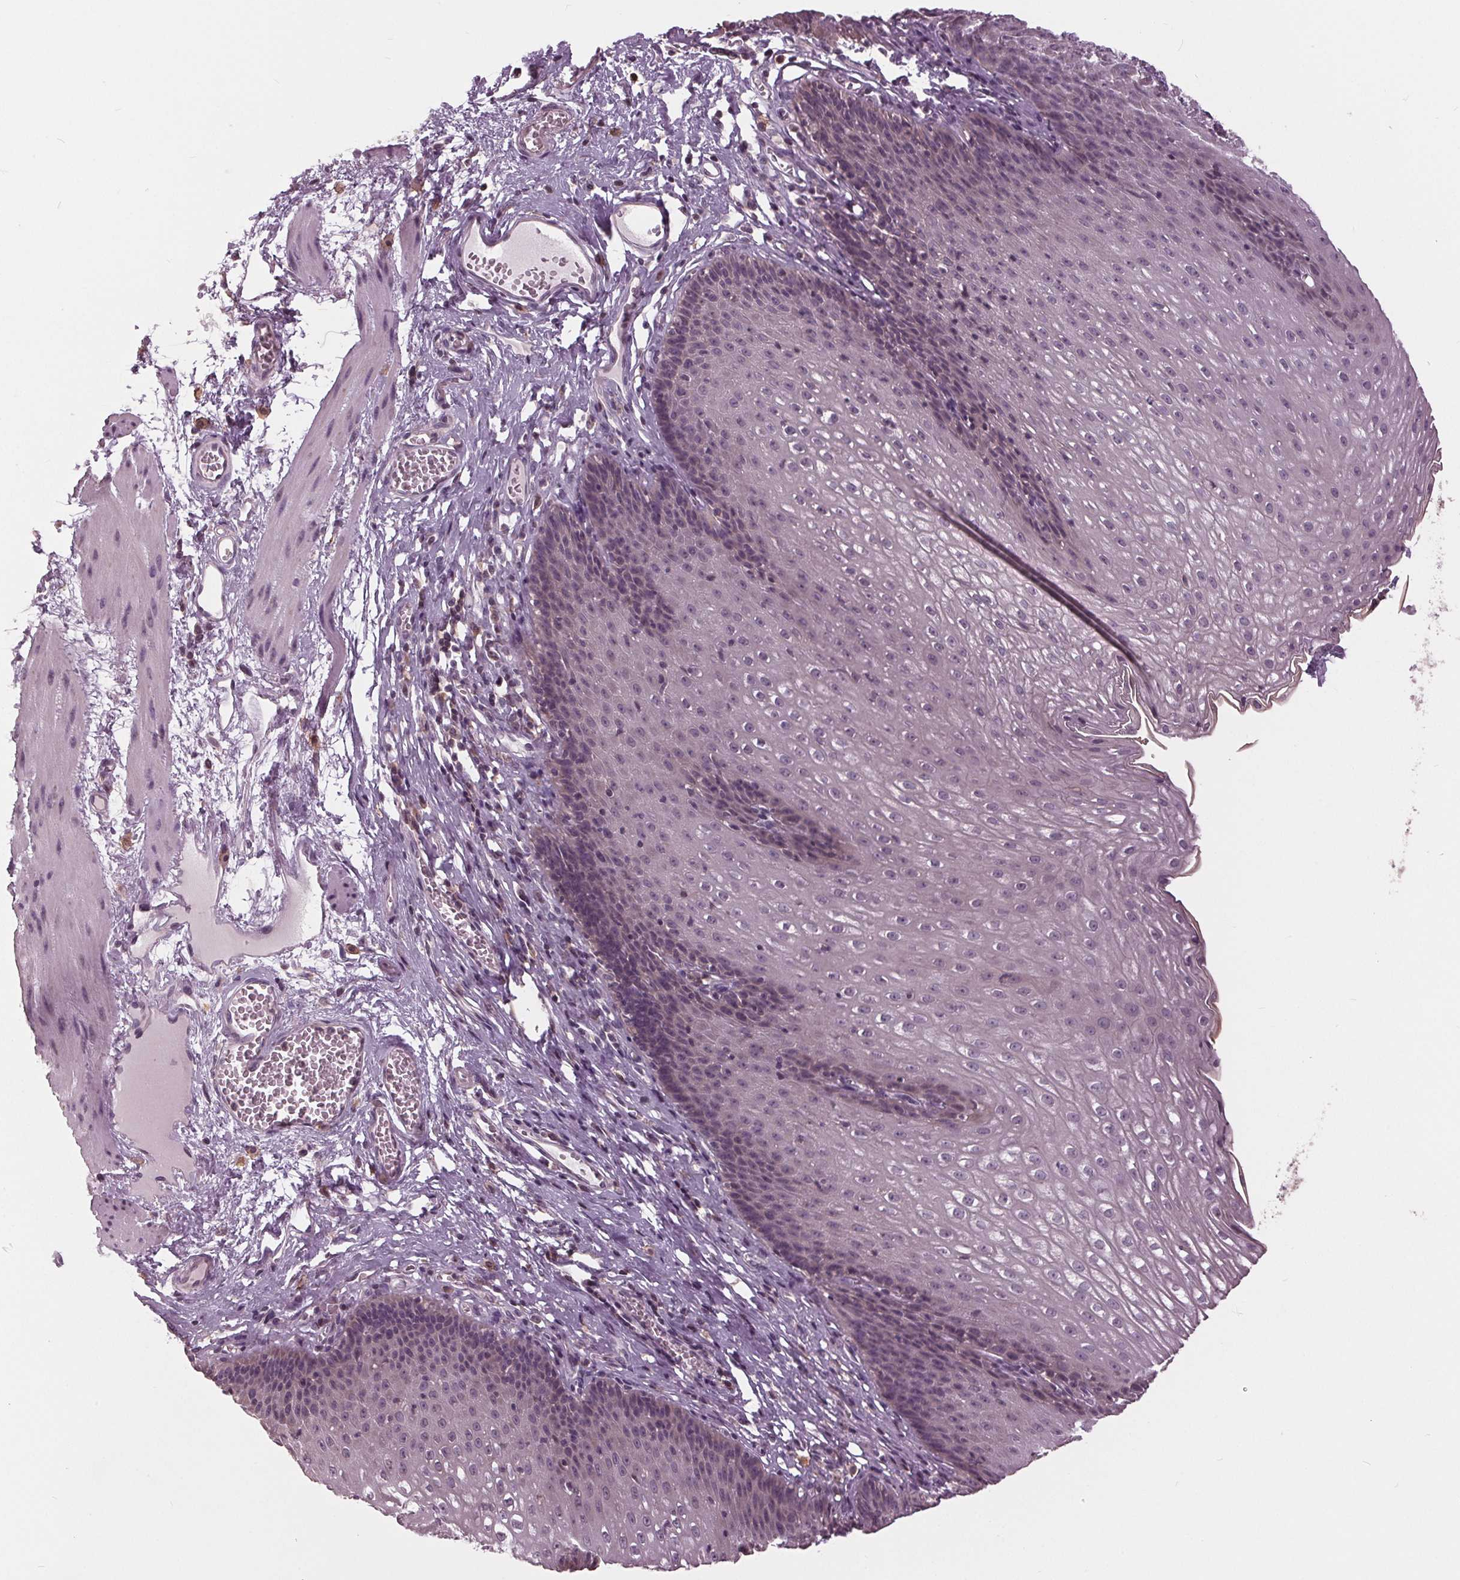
{"staining": {"intensity": "negative", "quantity": "none", "location": "none"}, "tissue": "esophagus", "cell_type": "Squamous epithelial cells", "image_type": "normal", "snomed": [{"axis": "morphology", "description": "Normal tissue, NOS"}, {"axis": "topography", "description": "Esophagus"}], "caption": "Immunohistochemical staining of benign human esophagus shows no significant staining in squamous epithelial cells.", "gene": "SIGLEC6", "patient": {"sex": "male", "age": 72}}